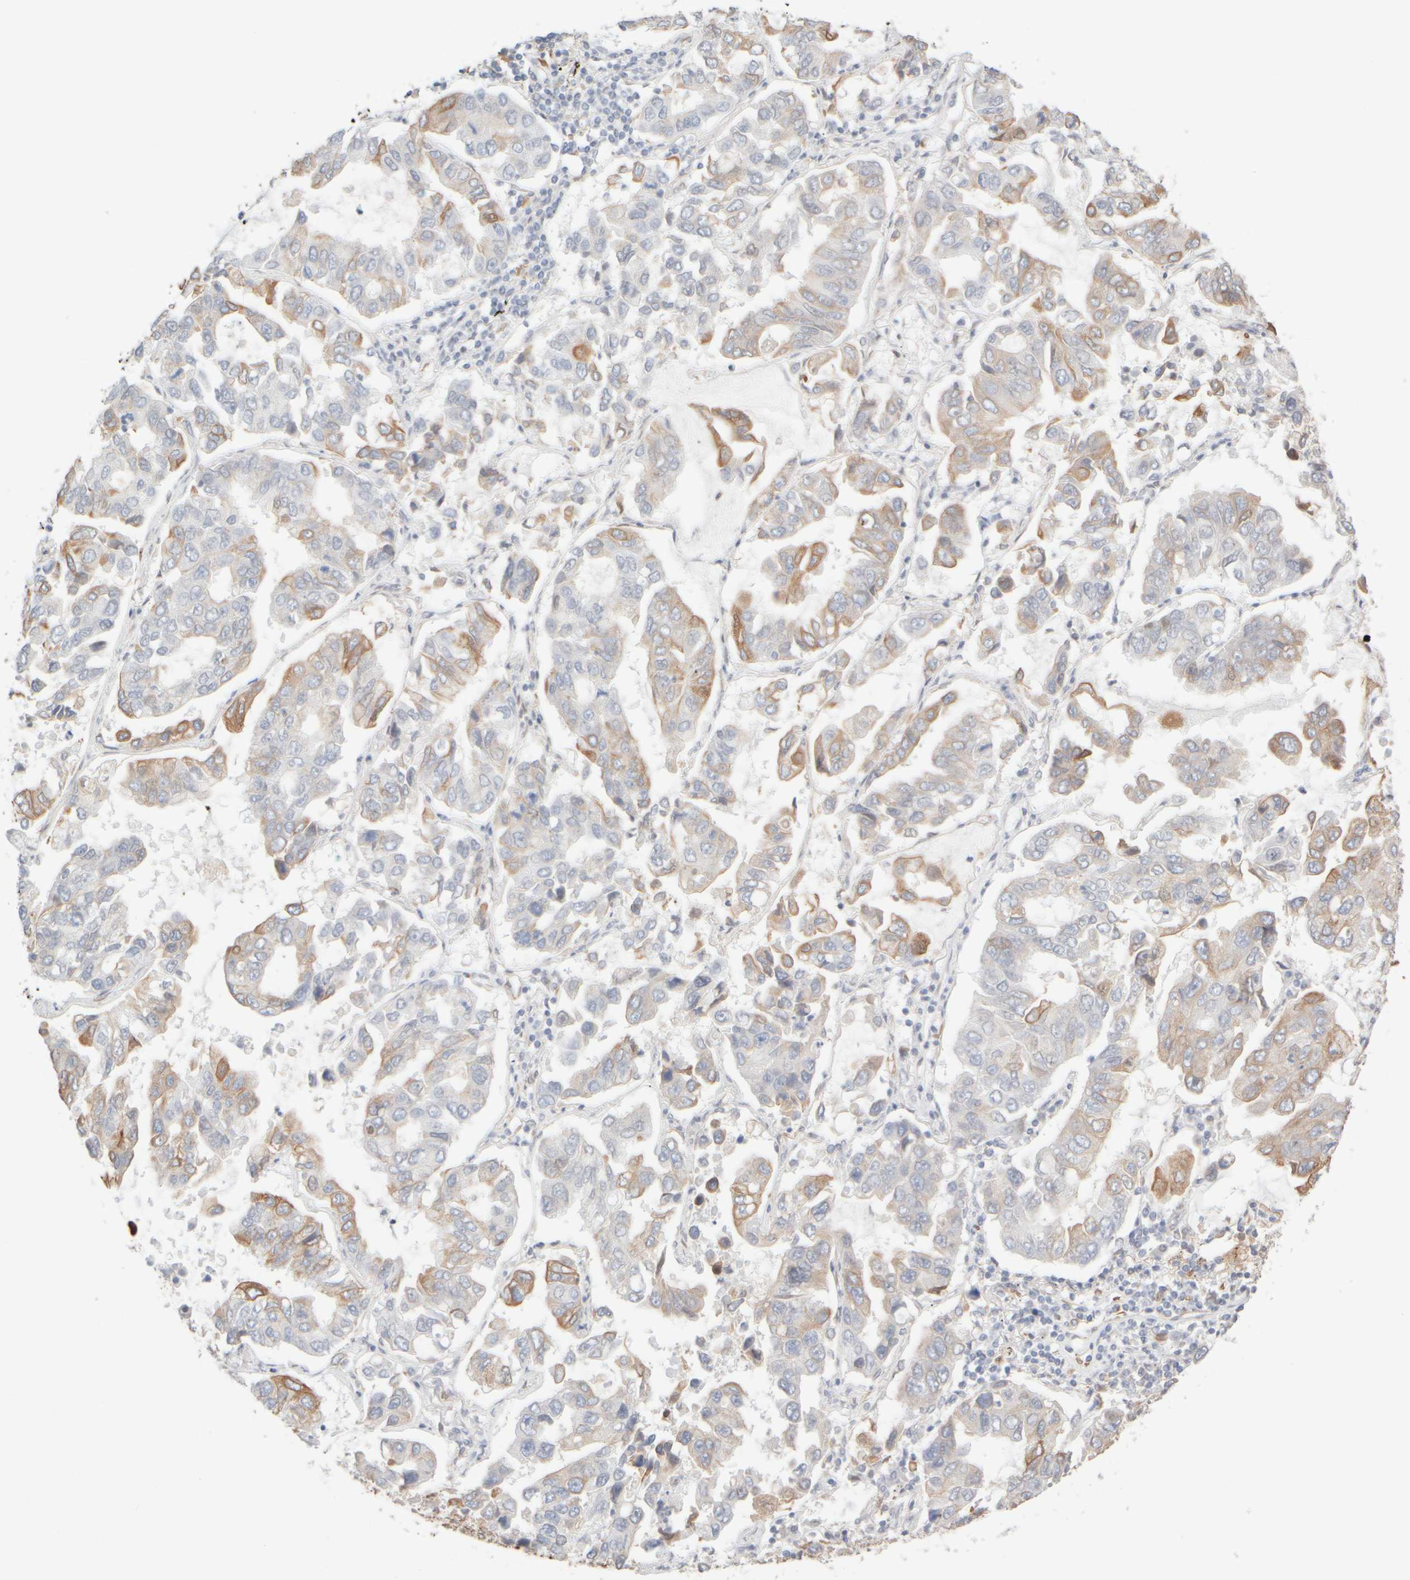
{"staining": {"intensity": "moderate", "quantity": "<25%", "location": "cytoplasmic/membranous"}, "tissue": "lung cancer", "cell_type": "Tumor cells", "image_type": "cancer", "snomed": [{"axis": "morphology", "description": "Adenocarcinoma, NOS"}, {"axis": "topography", "description": "Lung"}], "caption": "High-magnification brightfield microscopy of adenocarcinoma (lung) stained with DAB (brown) and counterstained with hematoxylin (blue). tumor cells exhibit moderate cytoplasmic/membranous positivity is identified in approximately<25% of cells.", "gene": "KRT15", "patient": {"sex": "male", "age": 64}}